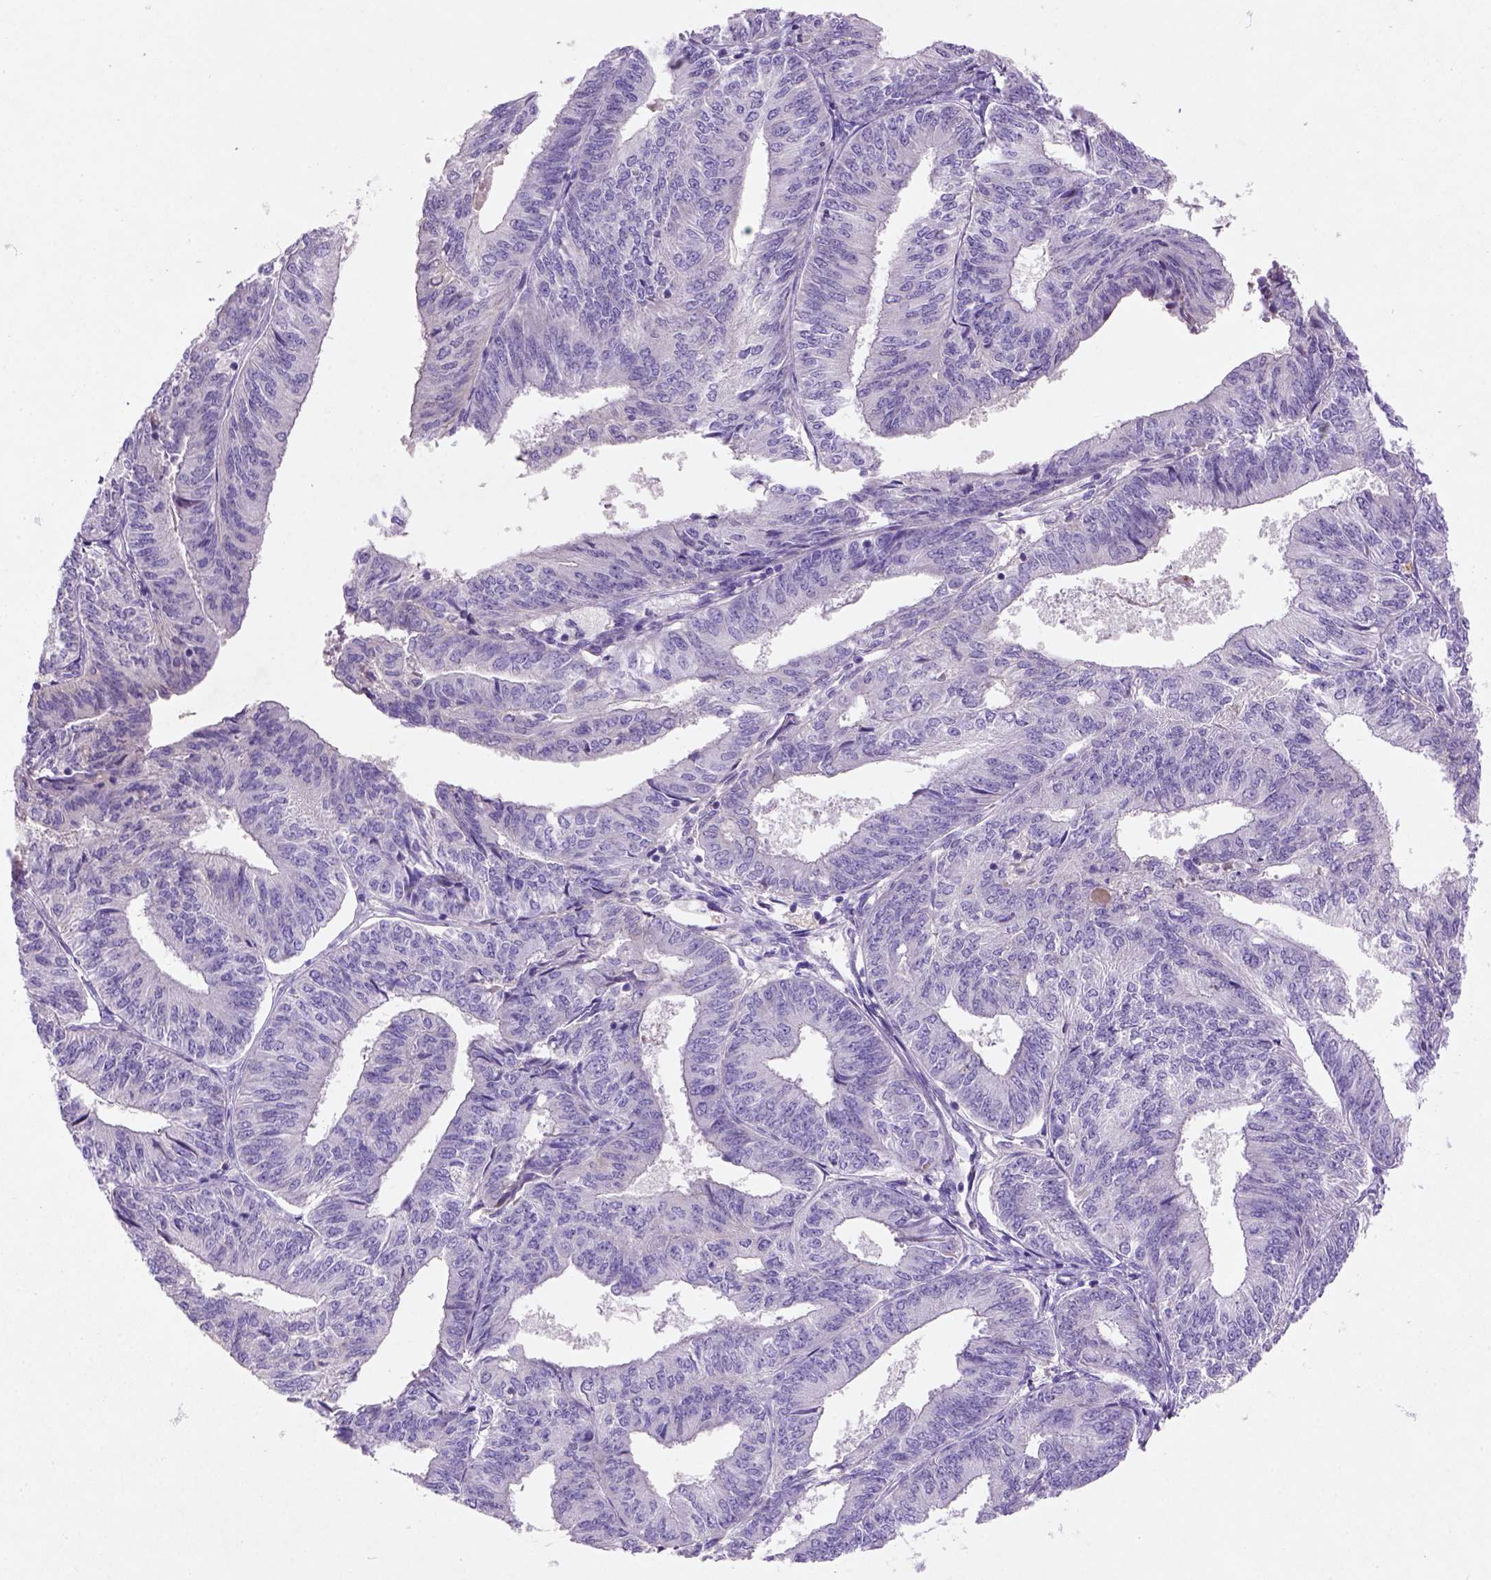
{"staining": {"intensity": "negative", "quantity": "none", "location": "none"}, "tissue": "endometrial cancer", "cell_type": "Tumor cells", "image_type": "cancer", "snomed": [{"axis": "morphology", "description": "Adenocarcinoma, NOS"}, {"axis": "topography", "description": "Endometrium"}], "caption": "This is a micrograph of immunohistochemistry (IHC) staining of adenocarcinoma (endometrial), which shows no positivity in tumor cells.", "gene": "NUDT2", "patient": {"sex": "female", "age": 58}}